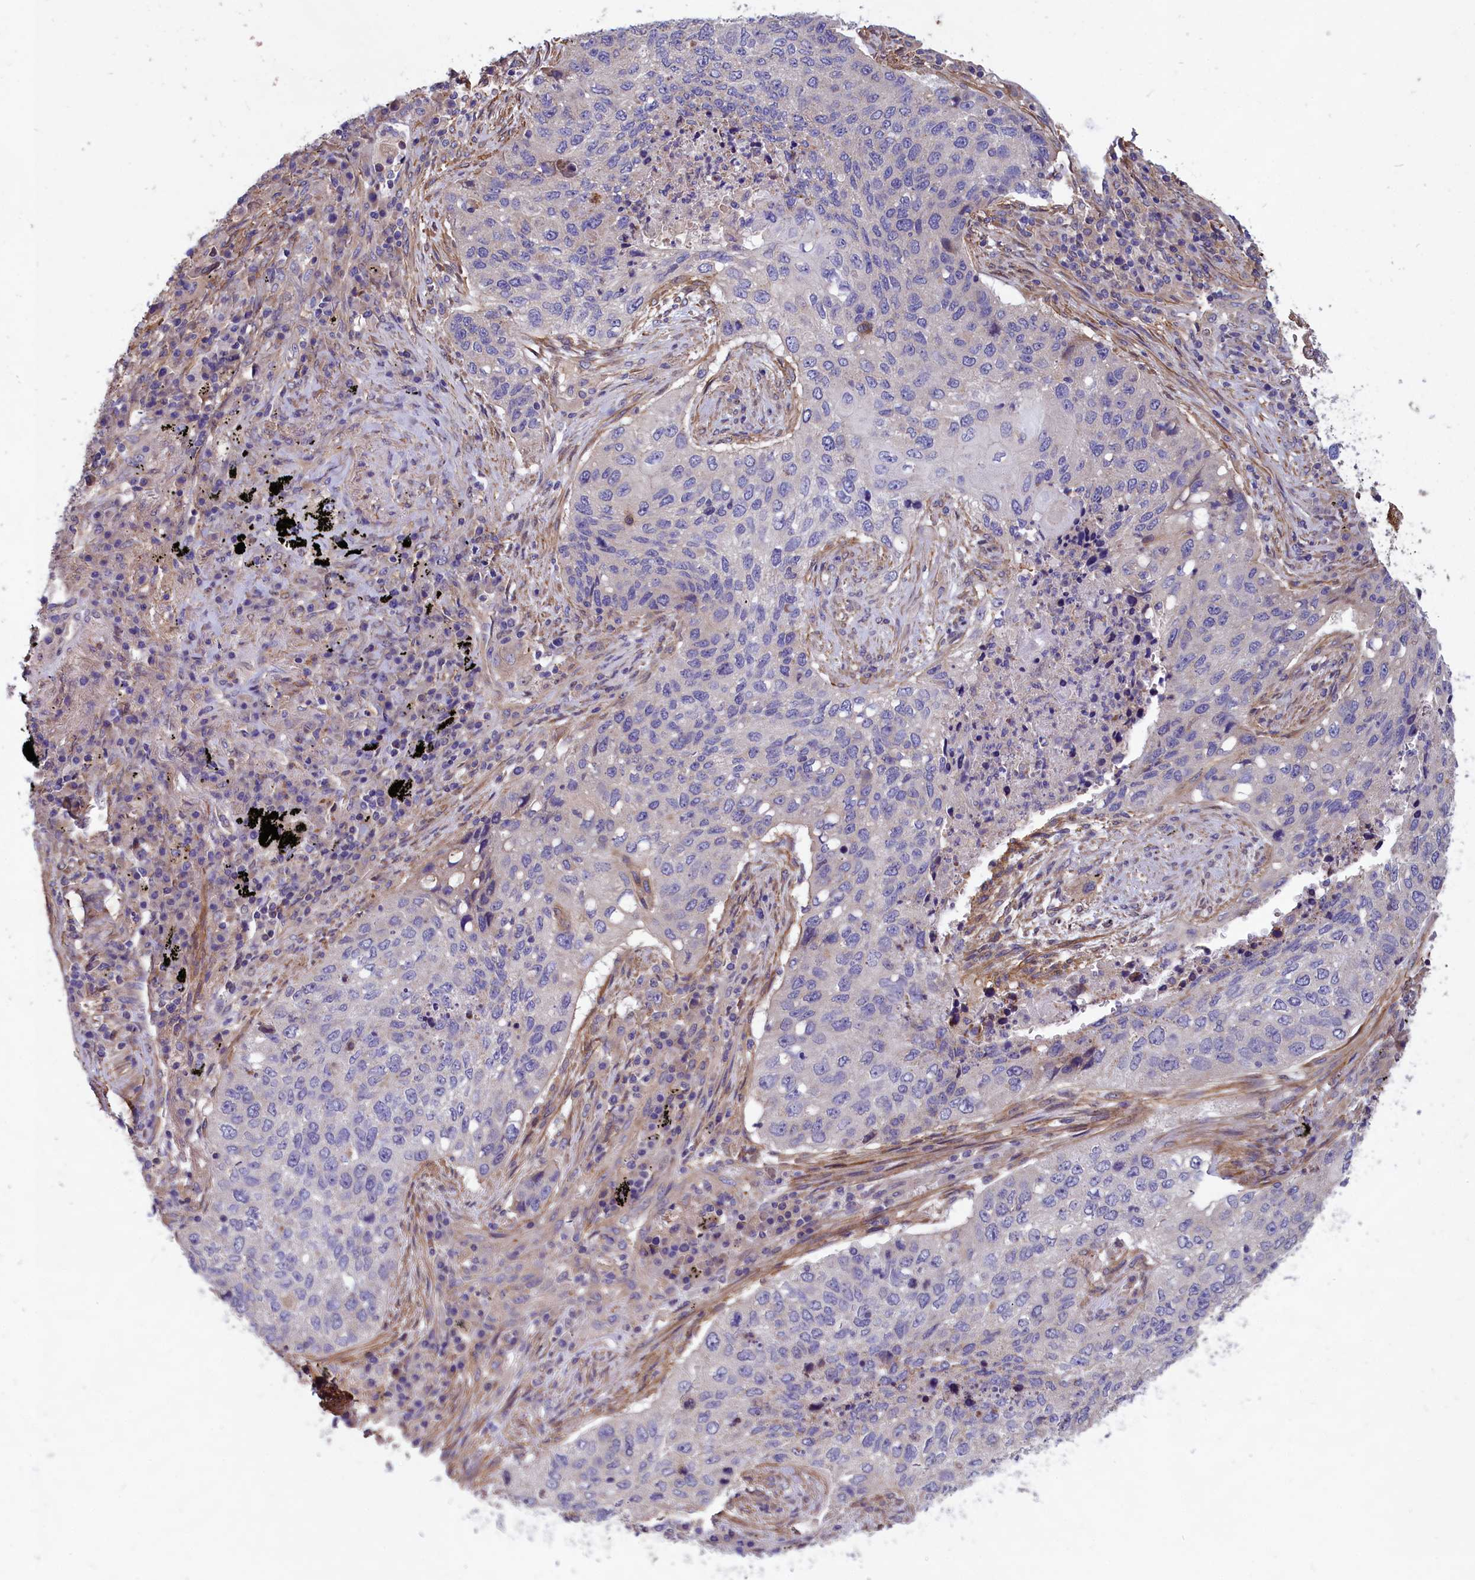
{"staining": {"intensity": "negative", "quantity": "none", "location": "none"}, "tissue": "lung cancer", "cell_type": "Tumor cells", "image_type": "cancer", "snomed": [{"axis": "morphology", "description": "Squamous cell carcinoma, NOS"}, {"axis": "topography", "description": "Lung"}], "caption": "Immunohistochemistry (IHC) of human squamous cell carcinoma (lung) displays no positivity in tumor cells.", "gene": "AMDHD2", "patient": {"sex": "female", "age": 63}}